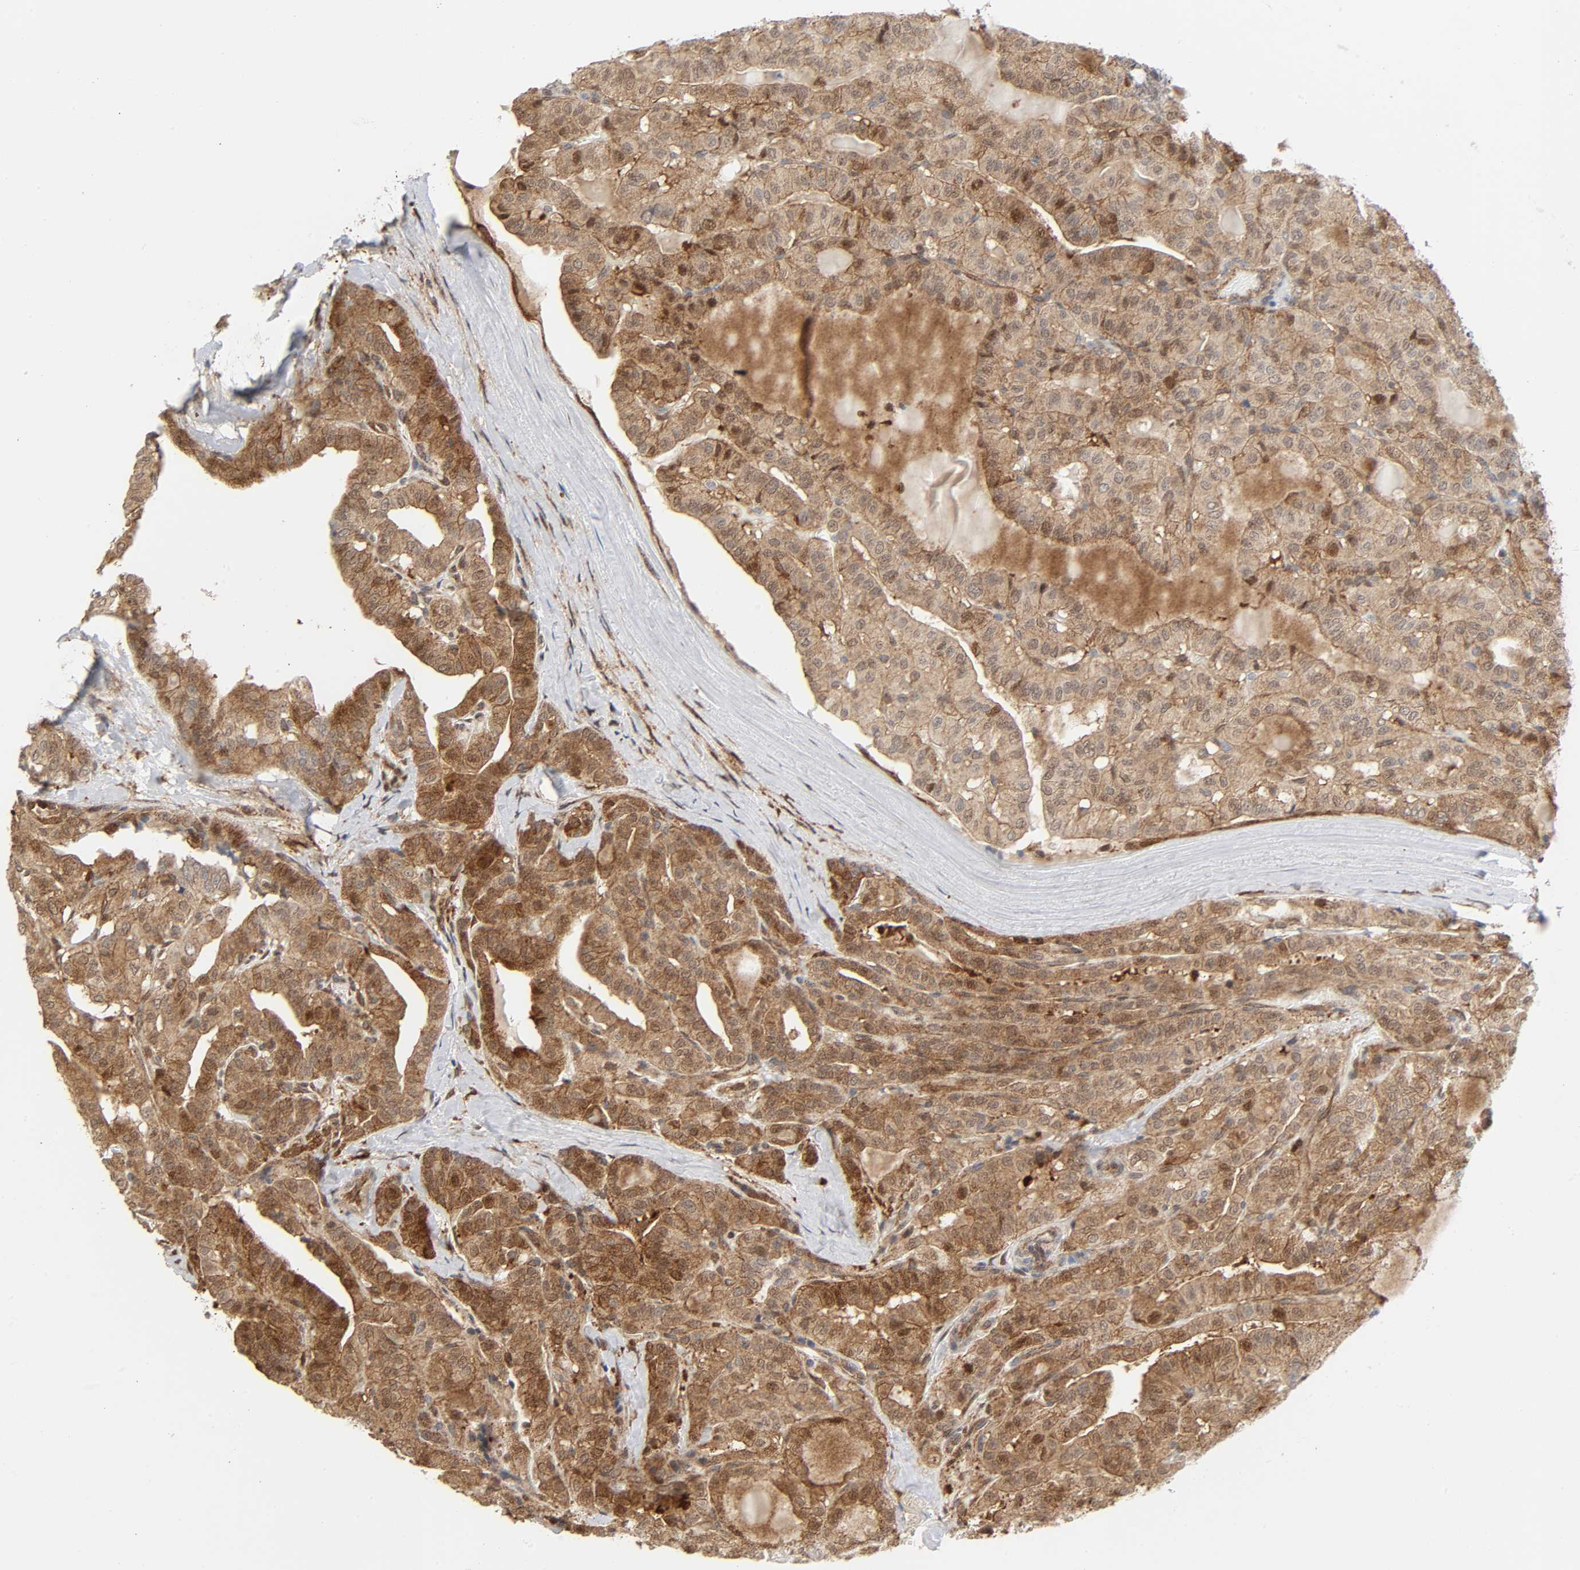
{"staining": {"intensity": "moderate", "quantity": ">75%", "location": "cytoplasmic/membranous"}, "tissue": "thyroid cancer", "cell_type": "Tumor cells", "image_type": "cancer", "snomed": [{"axis": "morphology", "description": "Papillary adenocarcinoma, NOS"}, {"axis": "topography", "description": "Thyroid gland"}], "caption": "Human papillary adenocarcinoma (thyroid) stained with a brown dye shows moderate cytoplasmic/membranous positive staining in approximately >75% of tumor cells.", "gene": "MAPK1", "patient": {"sex": "male", "age": 77}}